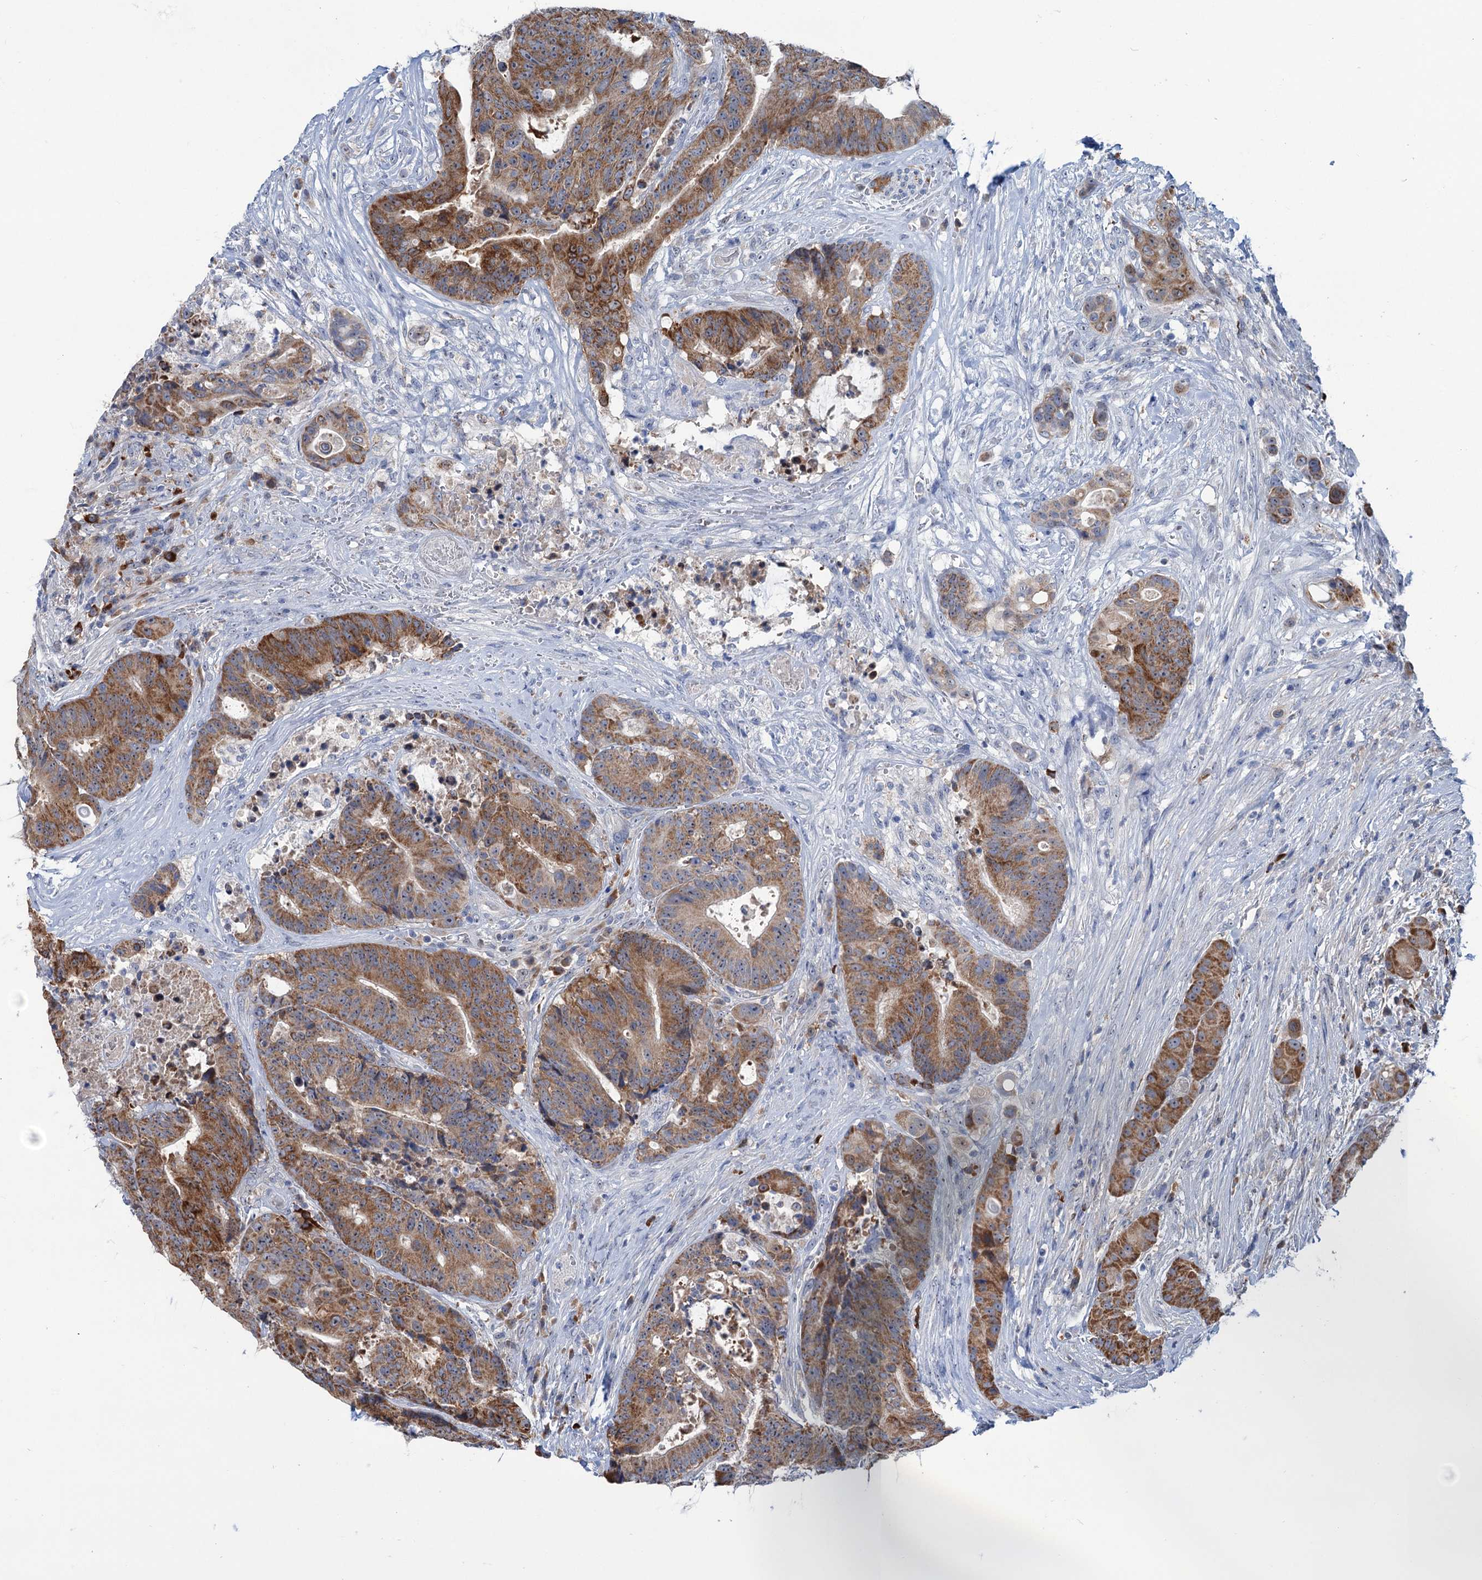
{"staining": {"intensity": "moderate", "quantity": ">75%", "location": "cytoplasmic/membranous"}, "tissue": "colorectal cancer", "cell_type": "Tumor cells", "image_type": "cancer", "snomed": [{"axis": "morphology", "description": "Adenocarcinoma, NOS"}, {"axis": "topography", "description": "Rectum"}], "caption": "Moderate cytoplasmic/membranous expression is seen in approximately >75% of tumor cells in colorectal cancer (adenocarcinoma). The staining is performed using DAB brown chromogen to label protein expression. The nuclei are counter-stained blue using hematoxylin.", "gene": "LPIN1", "patient": {"sex": "male", "age": 69}}